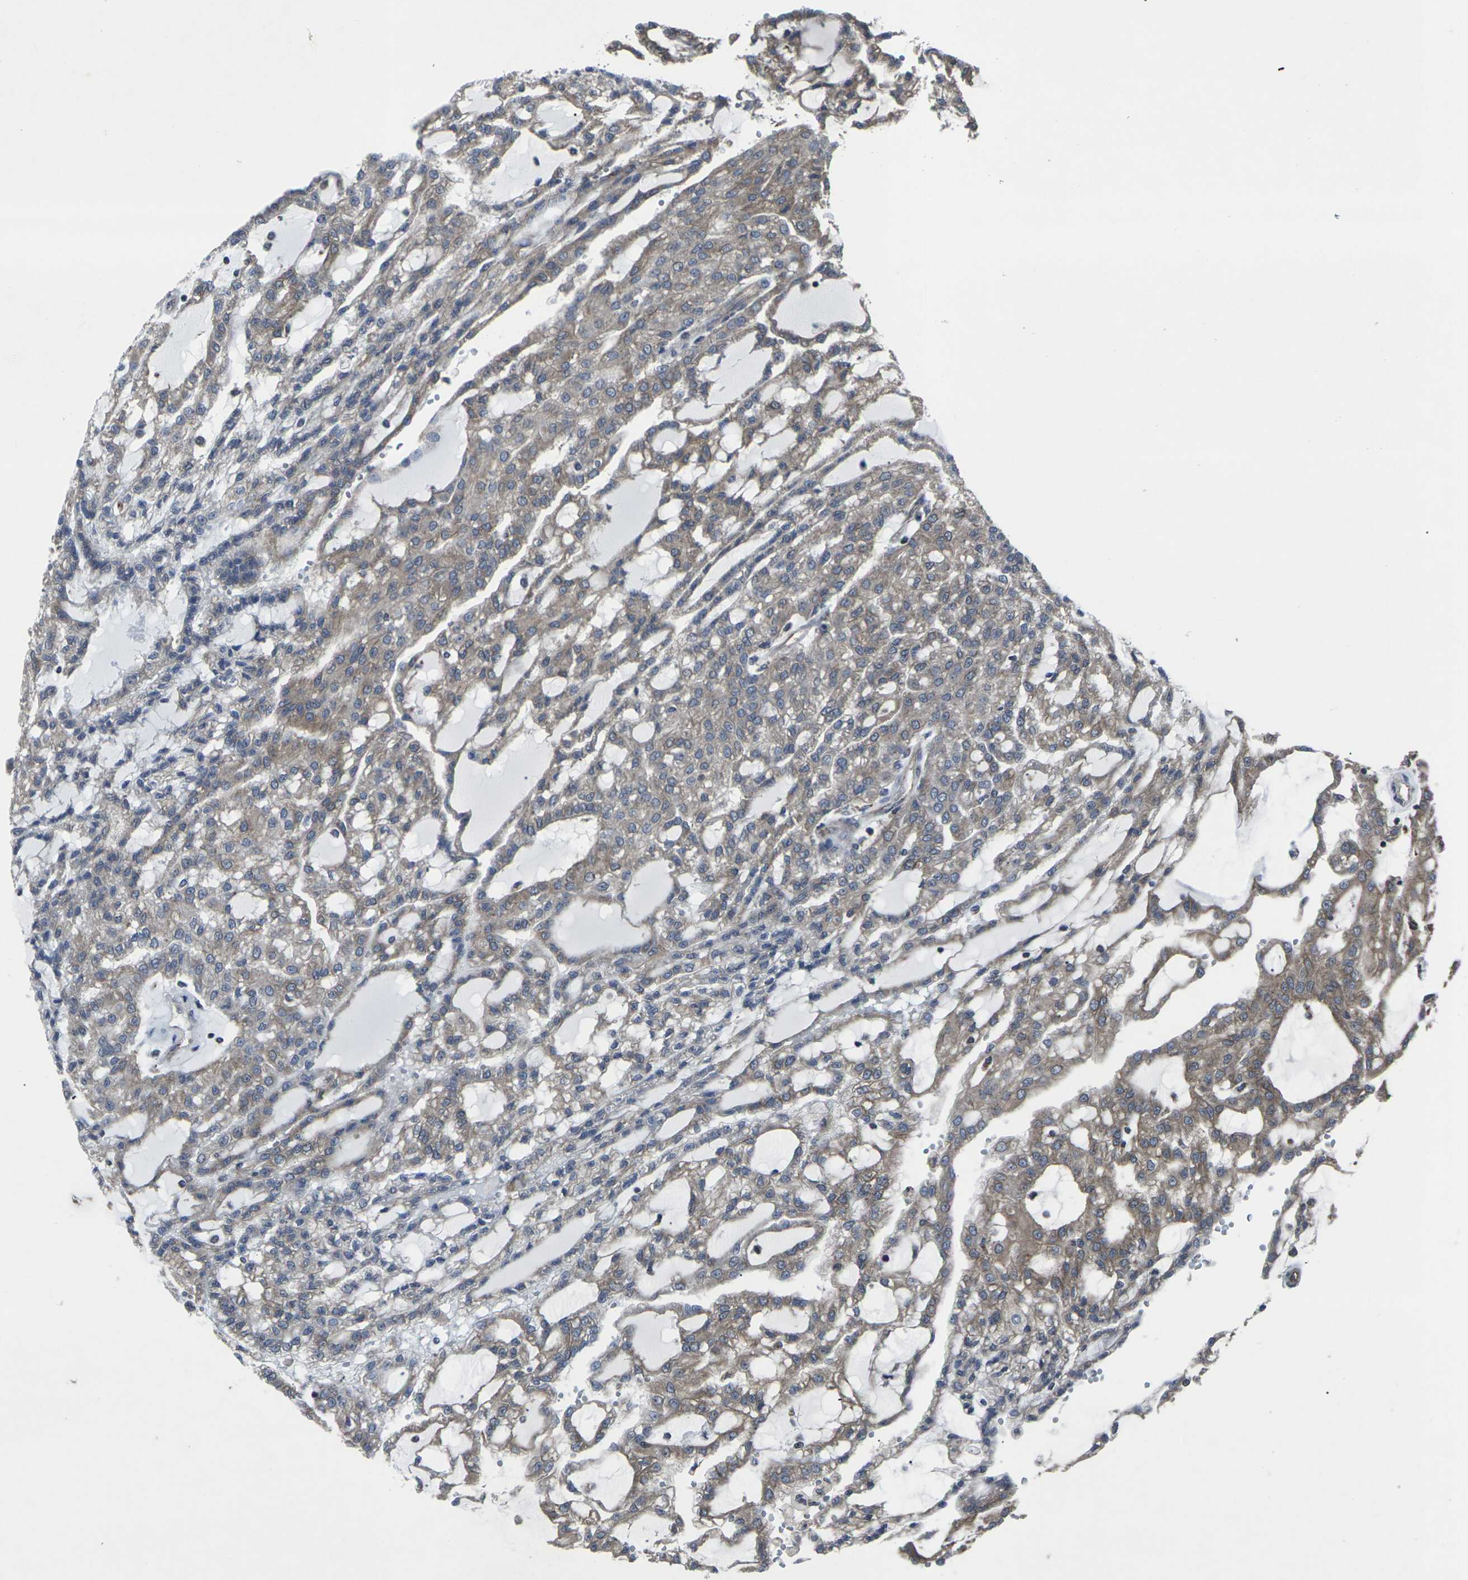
{"staining": {"intensity": "moderate", "quantity": ">75%", "location": "cytoplasmic/membranous"}, "tissue": "renal cancer", "cell_type": "Tumor cells", "image_type": "cancer", "snomed": [{"axis": "morphology", "description": "Adenocarcinoma, NOS"}, {"axis": "topography", "description": "Kidney"}], "caption": "Protein expression analysis of human adenocarcinoma (renal) reveals moderate cytoplasmic/membranous positivity in approximately >75% of tumor cells.", "gene": "MAPKAPK2", "patient": {"sex": "male", "age": 63}}